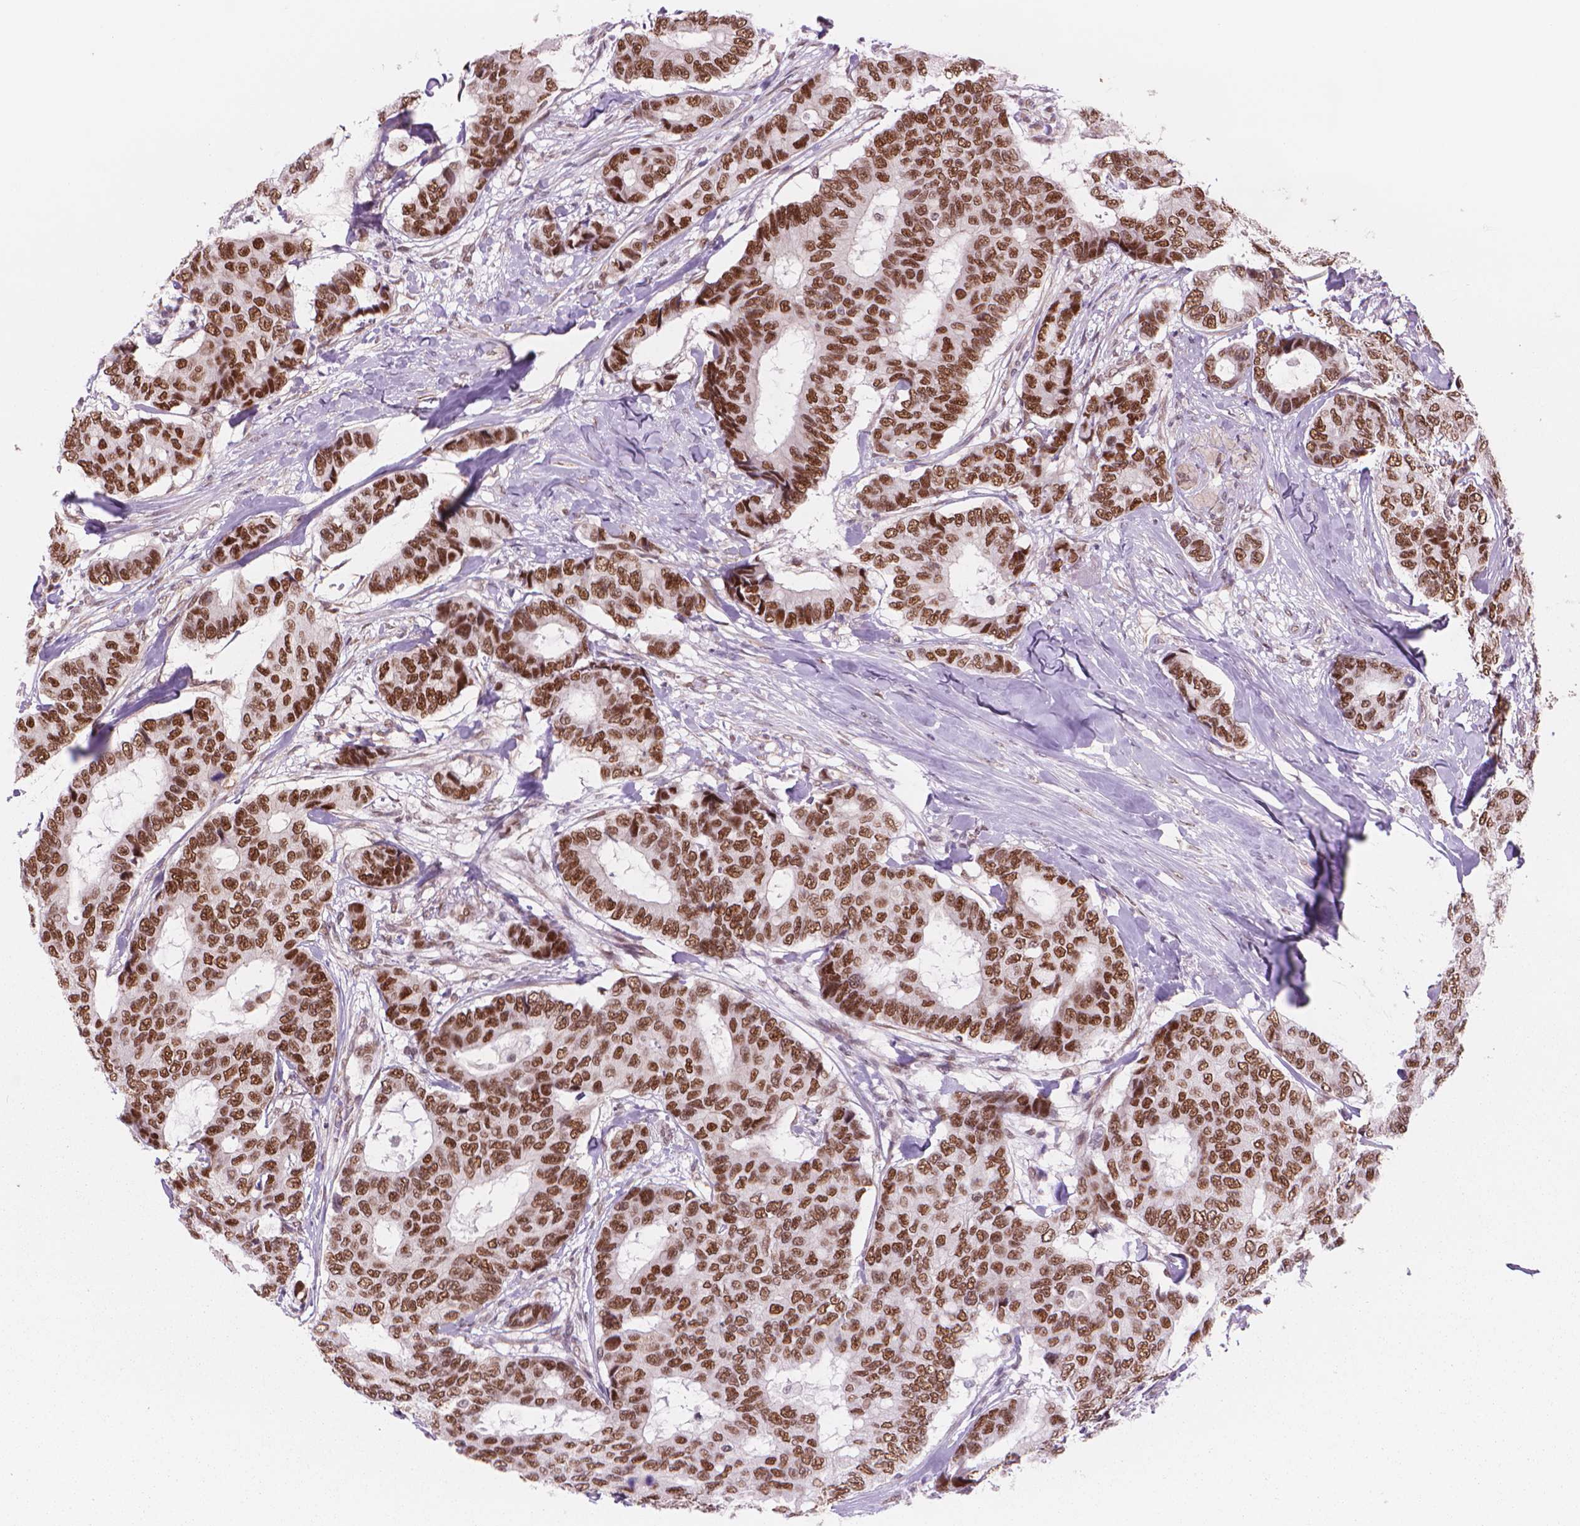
{"staining": {"intensity": "strong", "quantity": ">75%", "location": "nuclear"}, "tissue": "breast cancer", "cell_type": "Tumor cells", "image_type": "cancer", "snomed": [{"axis": "morphology", "description": "Duct carcinoma"}, {"axis": "topography", "description": "Breast"}], "caption": "Immunohistochemical staining of breast infiltrating ductal carcinoma displays high levels of strong nuclear expression in about >75% of tumor cells. The staining is performed using DAB brown chromogen to label protein expression. The nuclei are counter-stained blue using hematoxylin.", "gene": "POLR3D", "patient": {"sex": "female", "age": 75}}